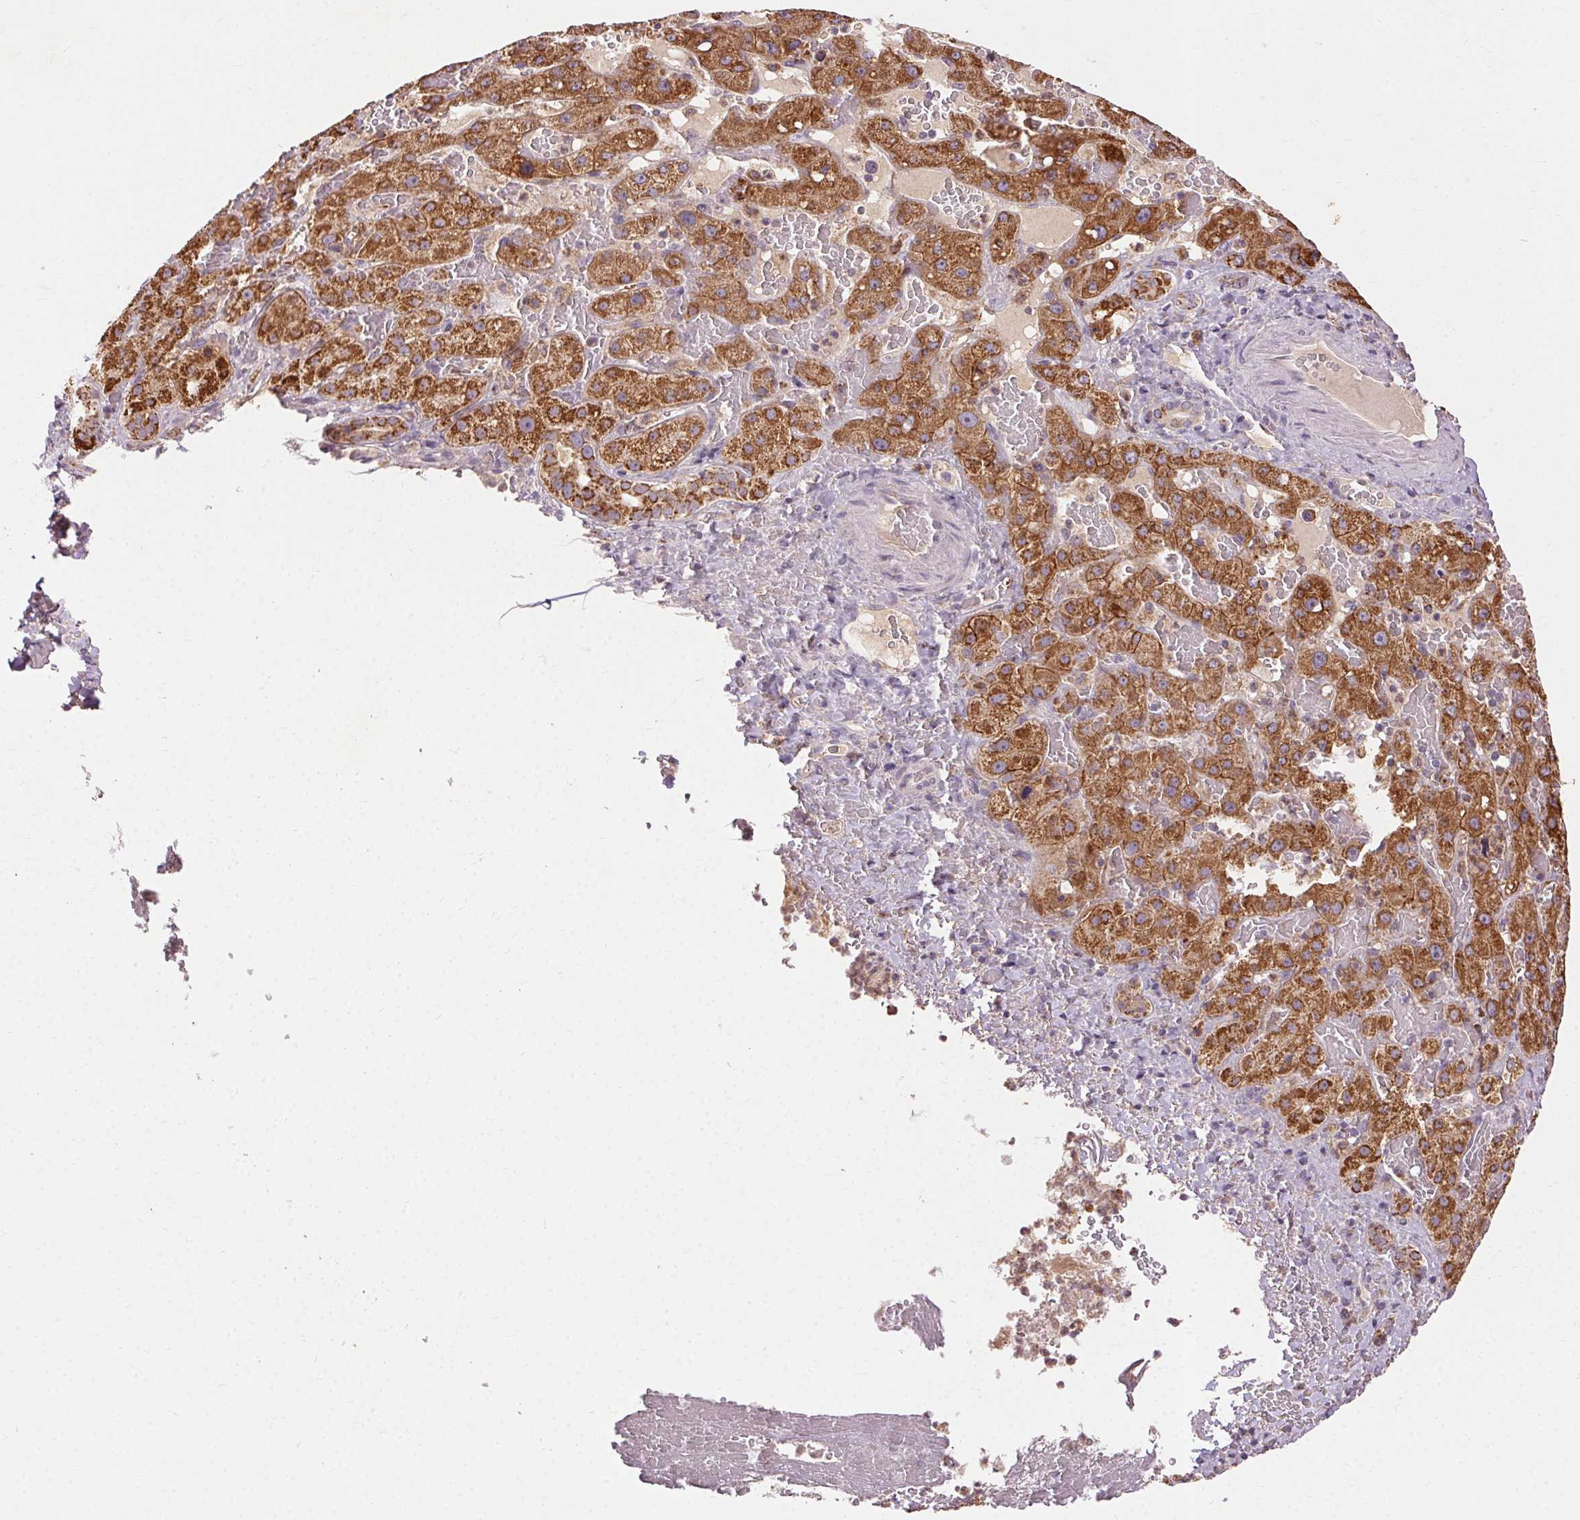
{"staining": {"intensity": "strong", "quantity": ">75%", "location": "cytoplasmic/membranous"}, "tissue": "liver cancer", "cell_type": "Tumor cells", "image_type": "cancer", "snomed": [{"axis": "morphology", "description": "Carcinoma, Hepatocellular, NOS"}, {"axis": "topography", "description": "Liver"}], "caption": "Tumor cells exhibit high levels of strong cytoplasmic/membranous staining in about >75% of cells in liver cancer (hepatocellular carcinoma).", "gene": "REP15", "patient": {"sex": "female", "age": 73}}